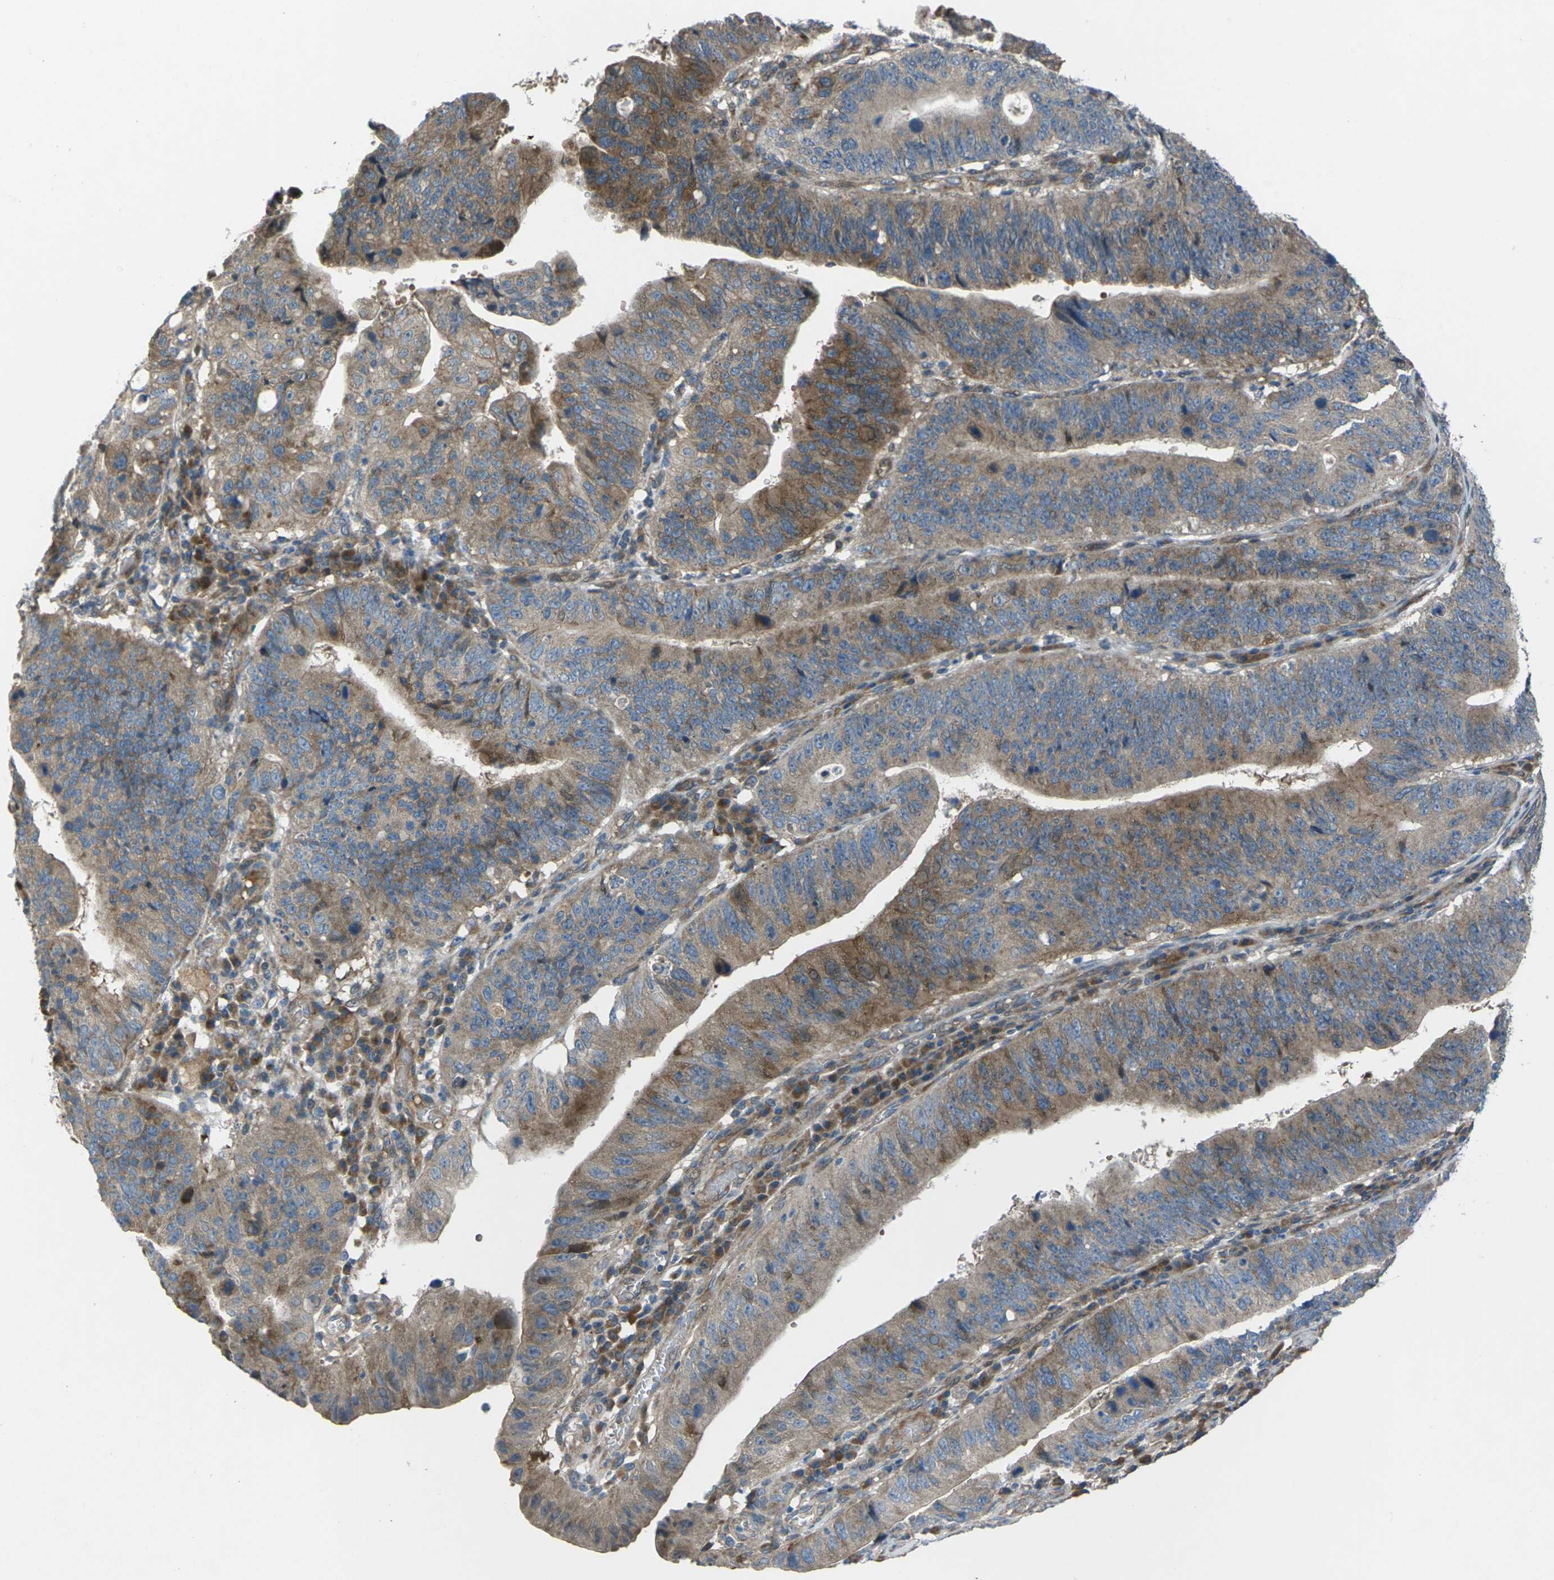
{"staining": {"intensity": "moderate", "quantity": ">75%", "location": "cytoplasmic/membranous"}, "tissue": "stomach cancer", "cell_type": "Tumor cells", "image_type": "cancer", "snomed": [{"axis": "morphology", "description": "Adenocarcinoma, NOS"}, {"axis": "topography", "description": "Stomach"}], "caption": "DAB (3,3'-diaminobenzidine) immunohistochemical staining of stomach cancer (adenocarcinoma) shows moderate cytoplasmic/membranous protein expression in approximately >75% of tumor cells. (DAB (3,3'-diaminobenzidine) = brown stain, brightfield microscopy at high magnification).", "gene": "EDNRA", "patient": {"sex": "male", "age": 59}}